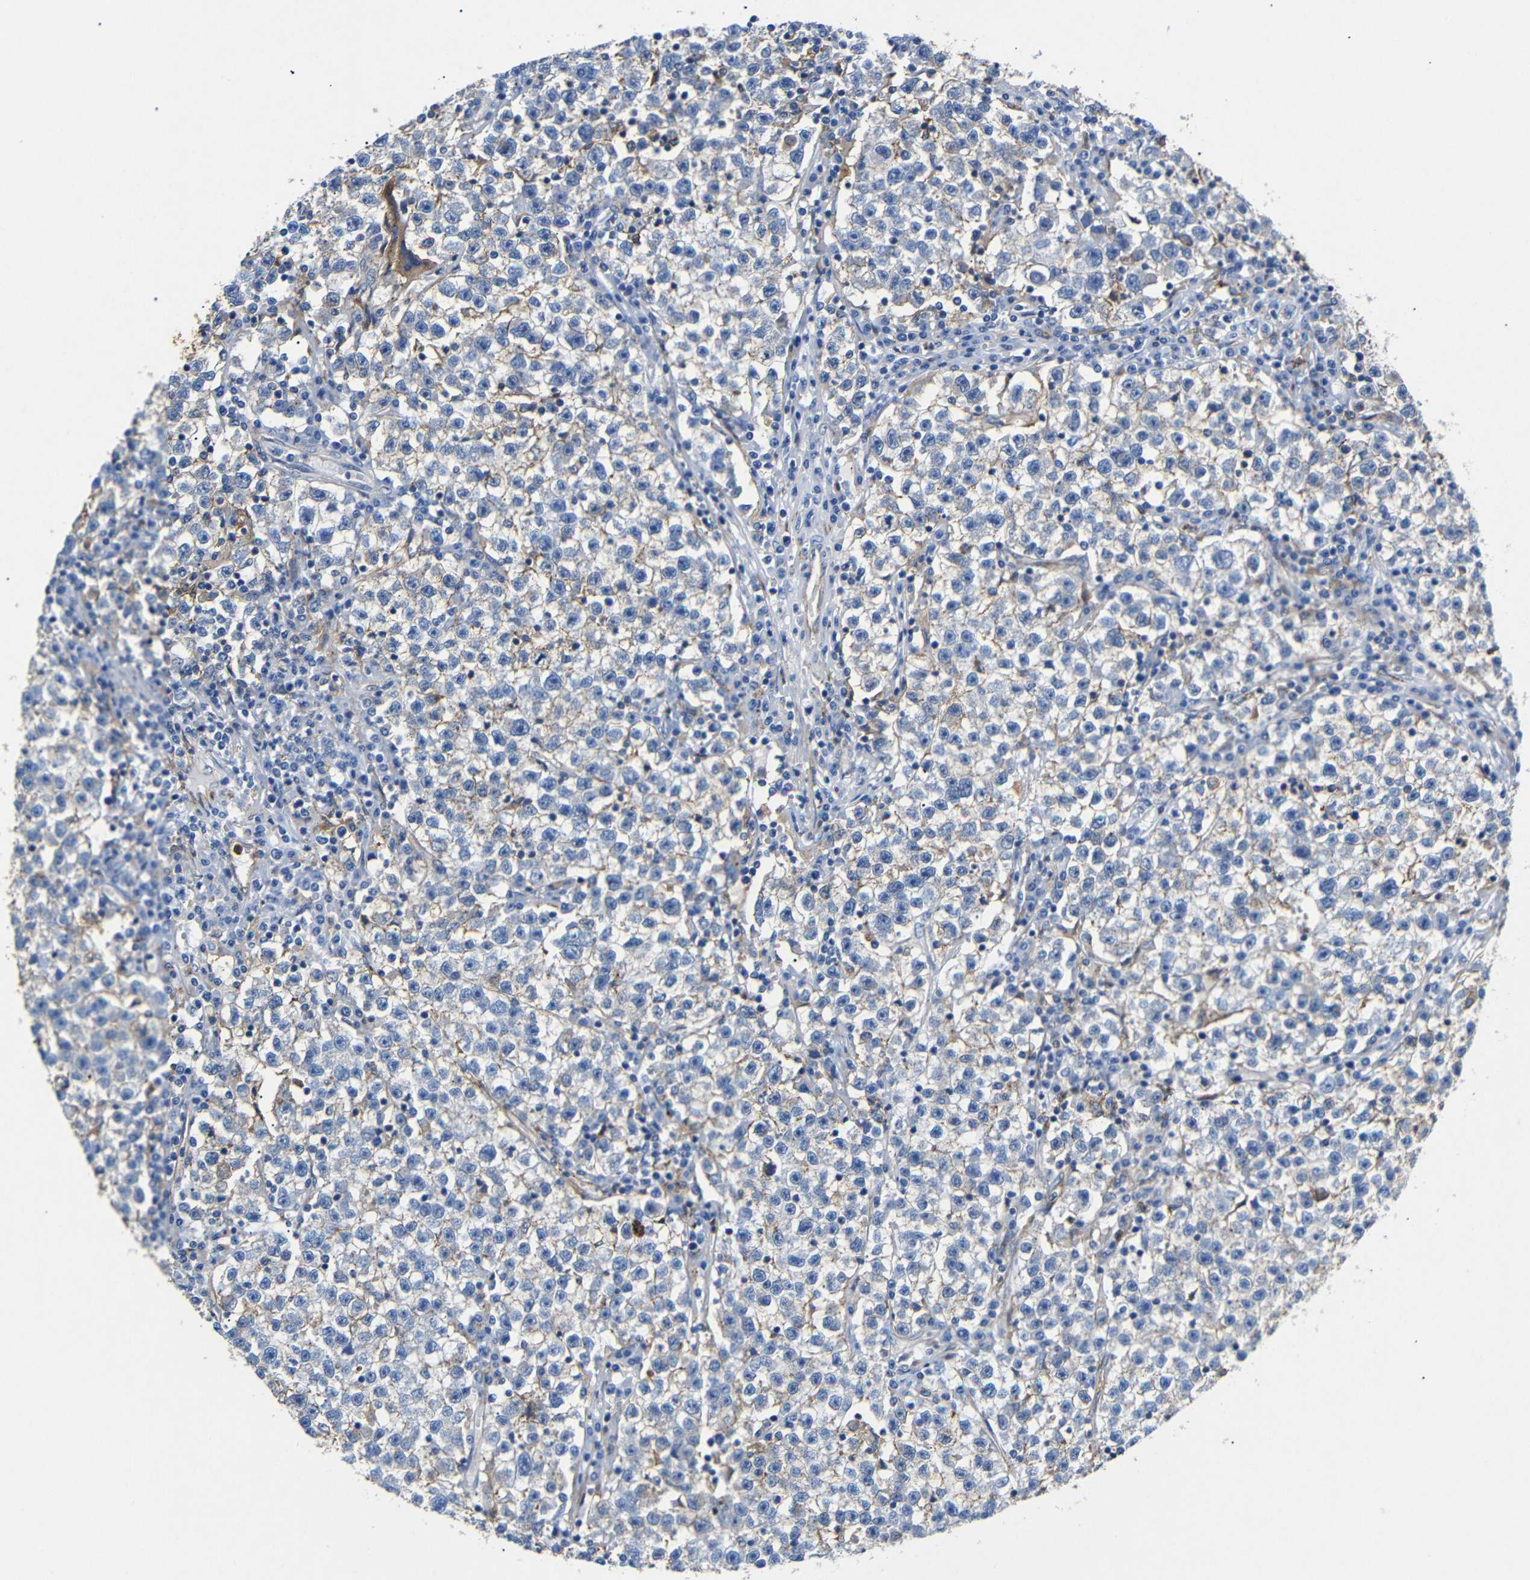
{"staining": {"intensity": "moderate", "quantity": "<25%", "location": "cytoplasmic/membranous"}, "tissue": "testis cancer", "cell_type": "Tumor cells", "image_type": "cancer", "snomed": [{"axis": "morphology", "description": "Seminoma, NOS"}, {"axis": "topography", "description": "Testis"}], "caption": "A low amount of moderate cytoplasmic/membranous staining is identified in about <25% of tumor cells in testis cancer (seminoma) tissue.", "gene": "SDCBP", "patient": {"sex": "male", "age": 22}}